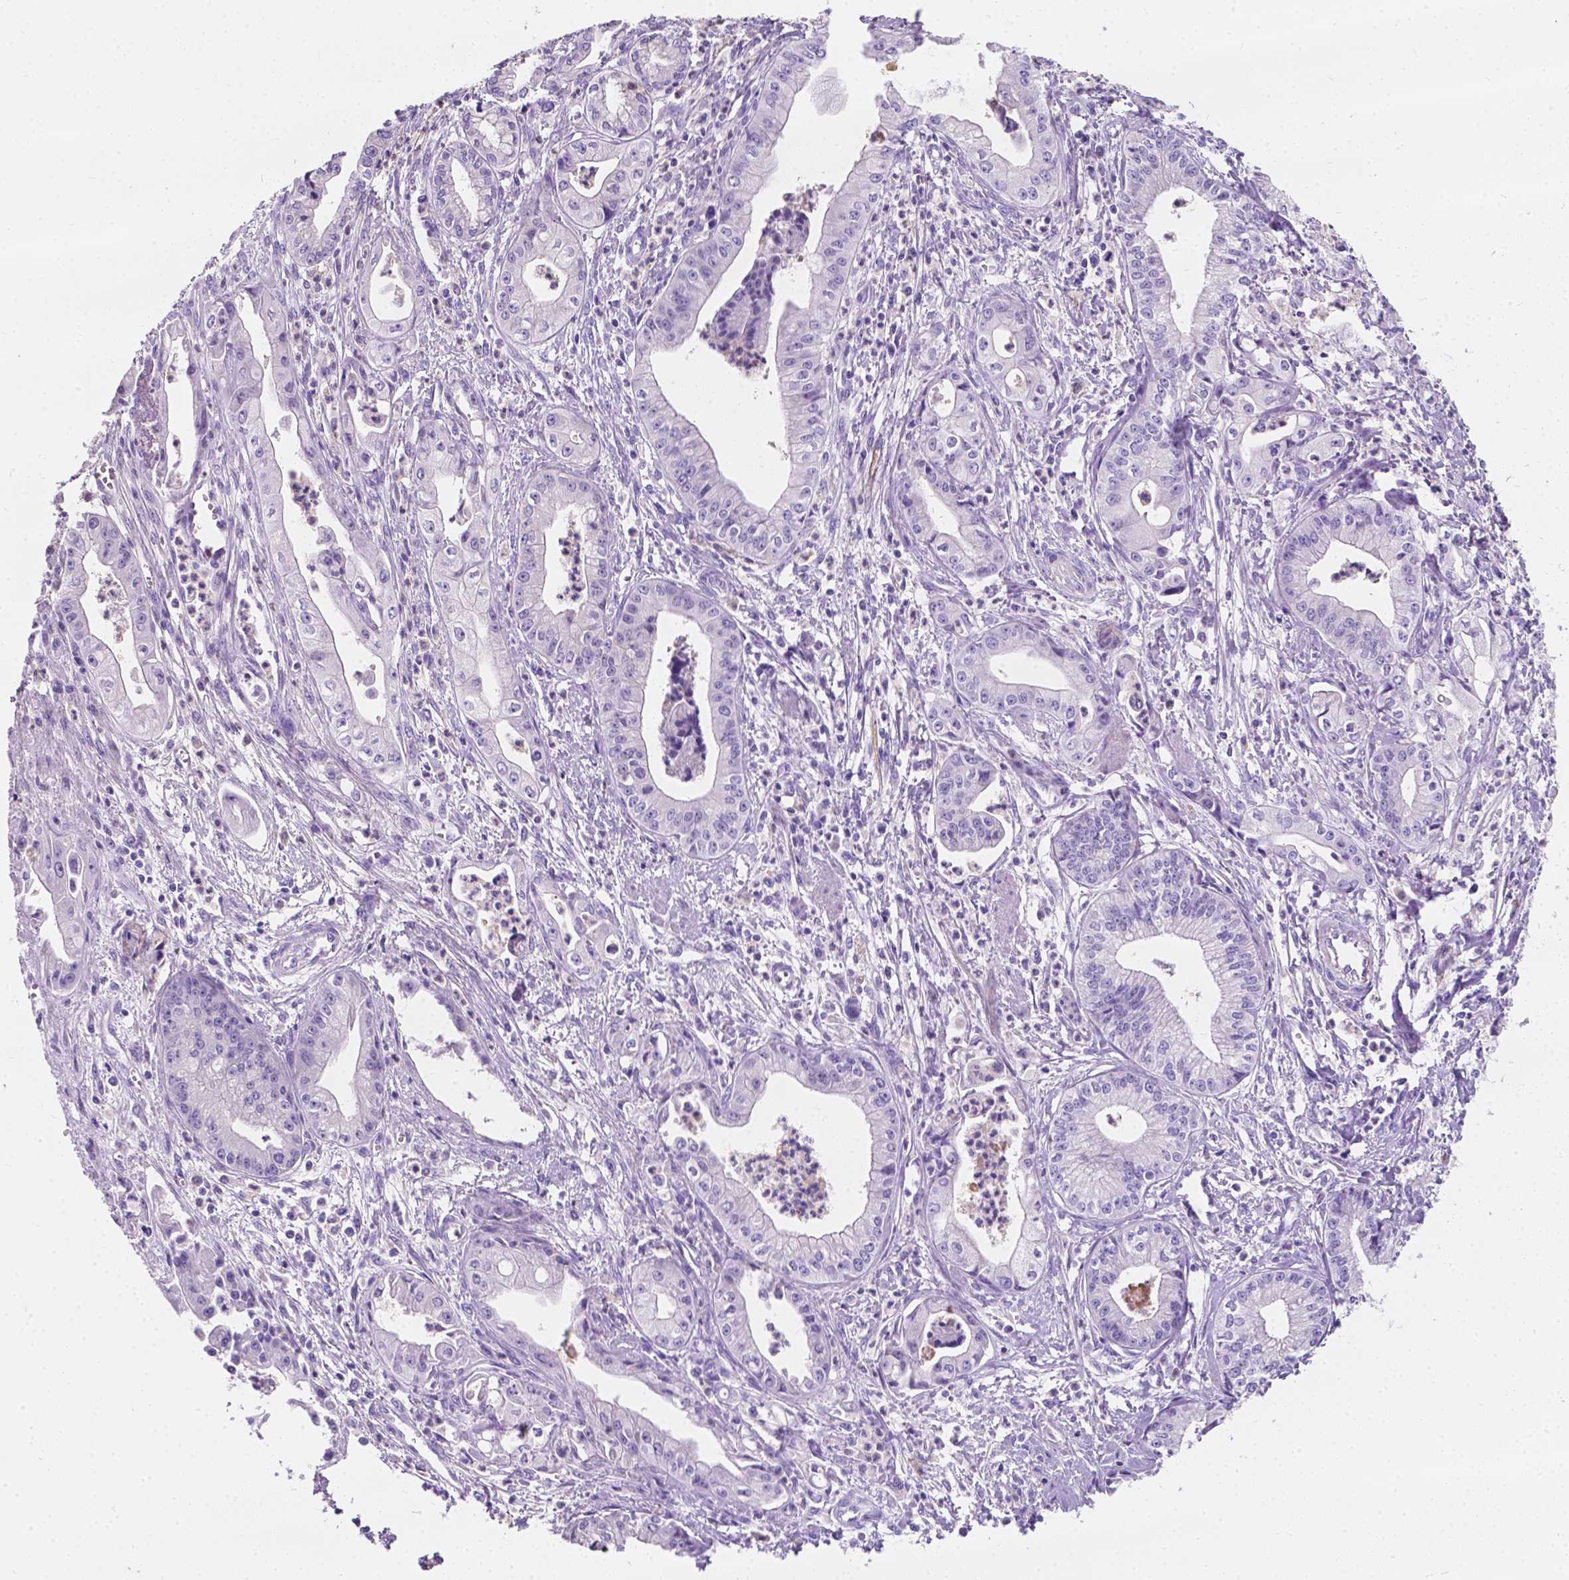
{"staining": {"intensity": "negative", "quantity": "none", "location": "none"}, "tissue": "pancreatic cancer", "cell_type": "Tumor cells", "image_type": "cancer", "snomed": [{"axis": "morphology", "description": "Adenocarcinoma, NOS"}, {"axis": "topography", "description": "Pancreas"}], "caption": "Immunohistochemistry of human pancreatic cancer (adenocarcinoma) shows no positivity in tumor cells. (DAB (3,3'-diaminobenzidine) immunohistochemistry visualized using brightfield microscopy, high magnification).", "gene": "GNAO1", "patient": {"sex": "female", "age": 65}}